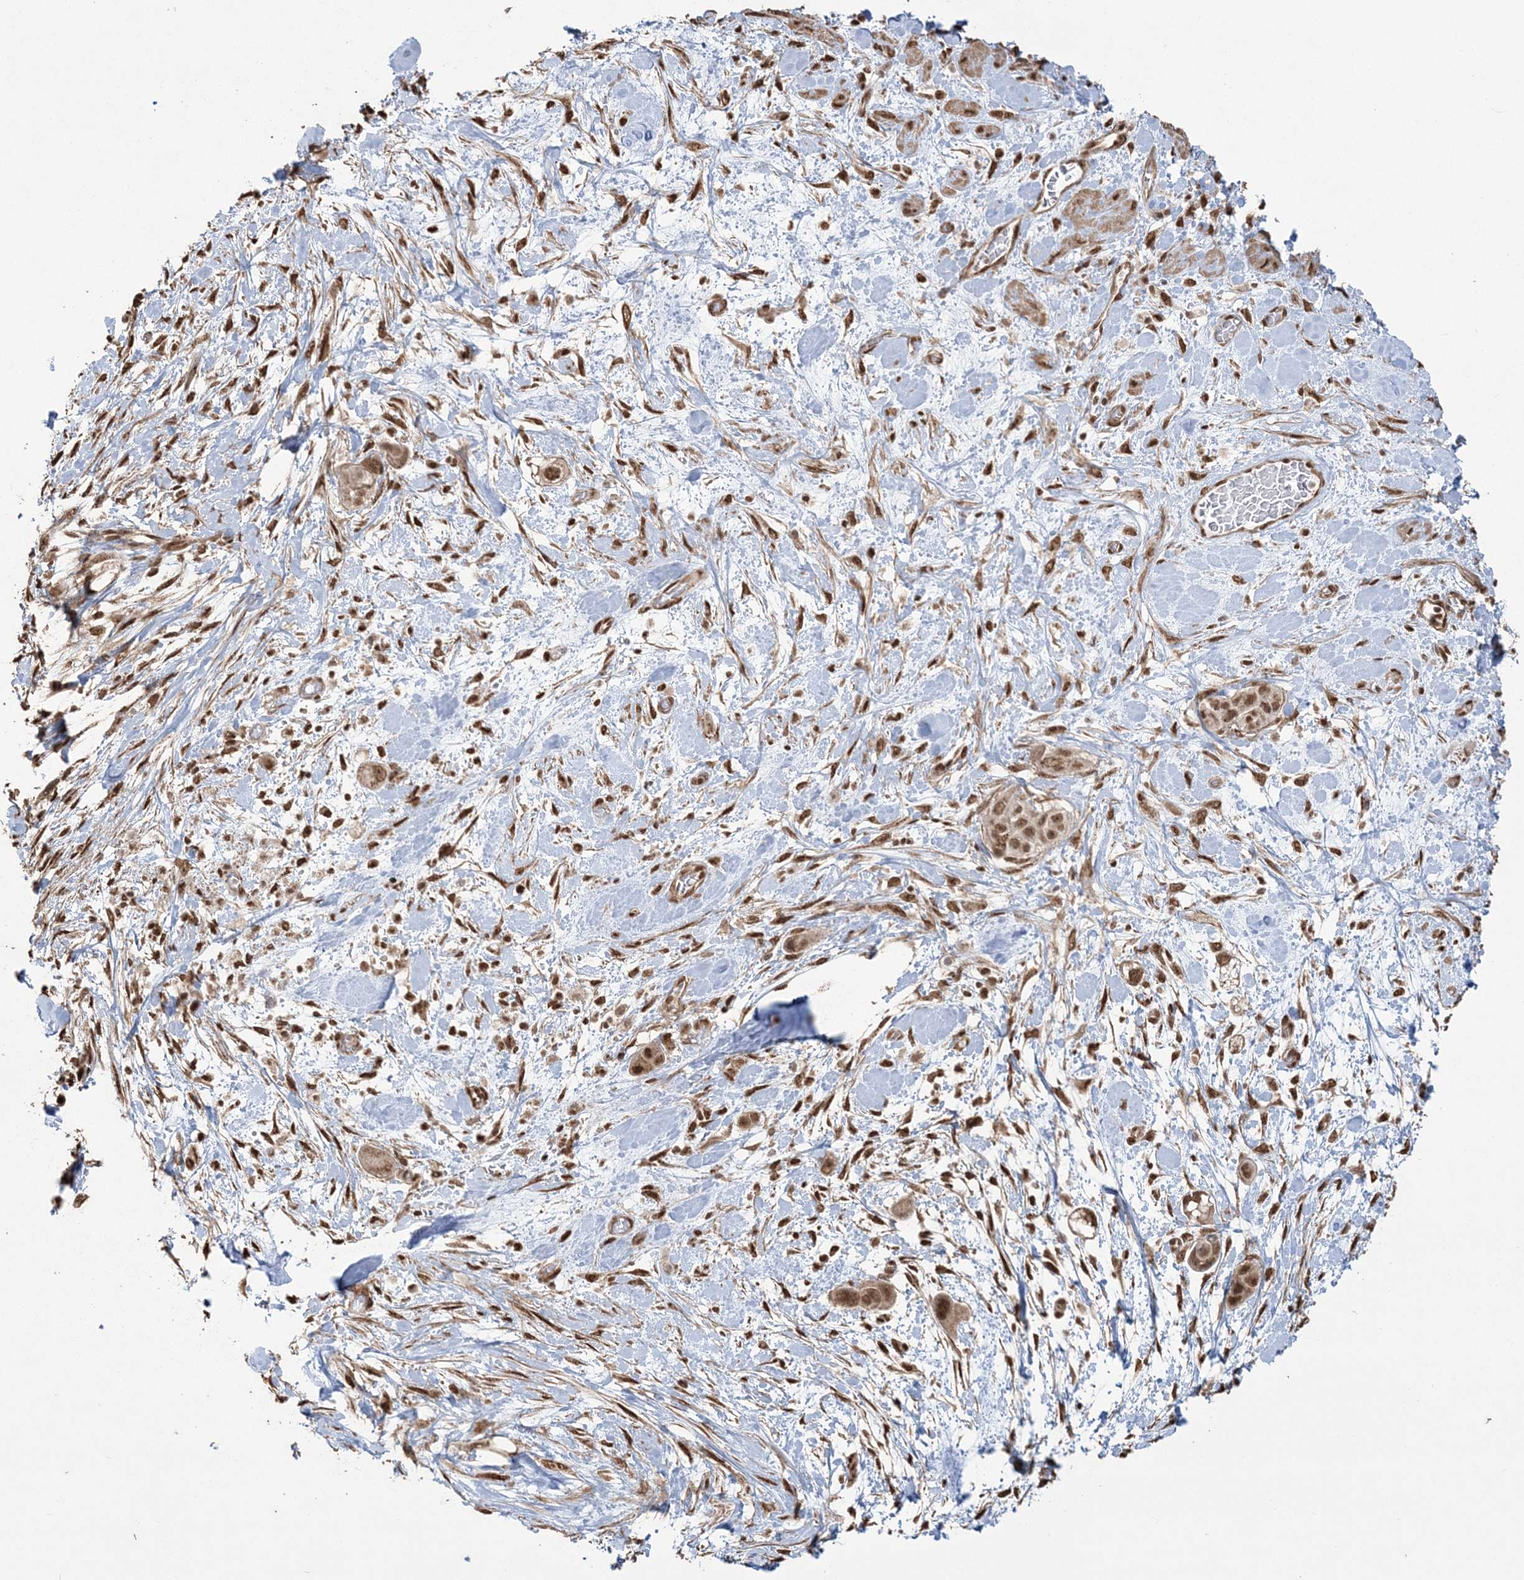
{"staining": {"intensity": "moderate", "quantity": ">75%", "location": "nuclear"}, "tissue": "pancreatic cancer", "cell_type": "Tumor cells", "image_type": "cancer", "snomed": [{"axis": "morphology", "description": "Adenocarcinoma, NOS"}, {"axis": "topography", "description": "Pancreas"}], "caption": "Moderate nuclear staining for a protein is appreciated in about >75% of tumor cells of pancreatic adenocarcinoma using immunohistochemistry.", "gene": "ZNF839", "patient": {"sex": "male", "age": 68}}